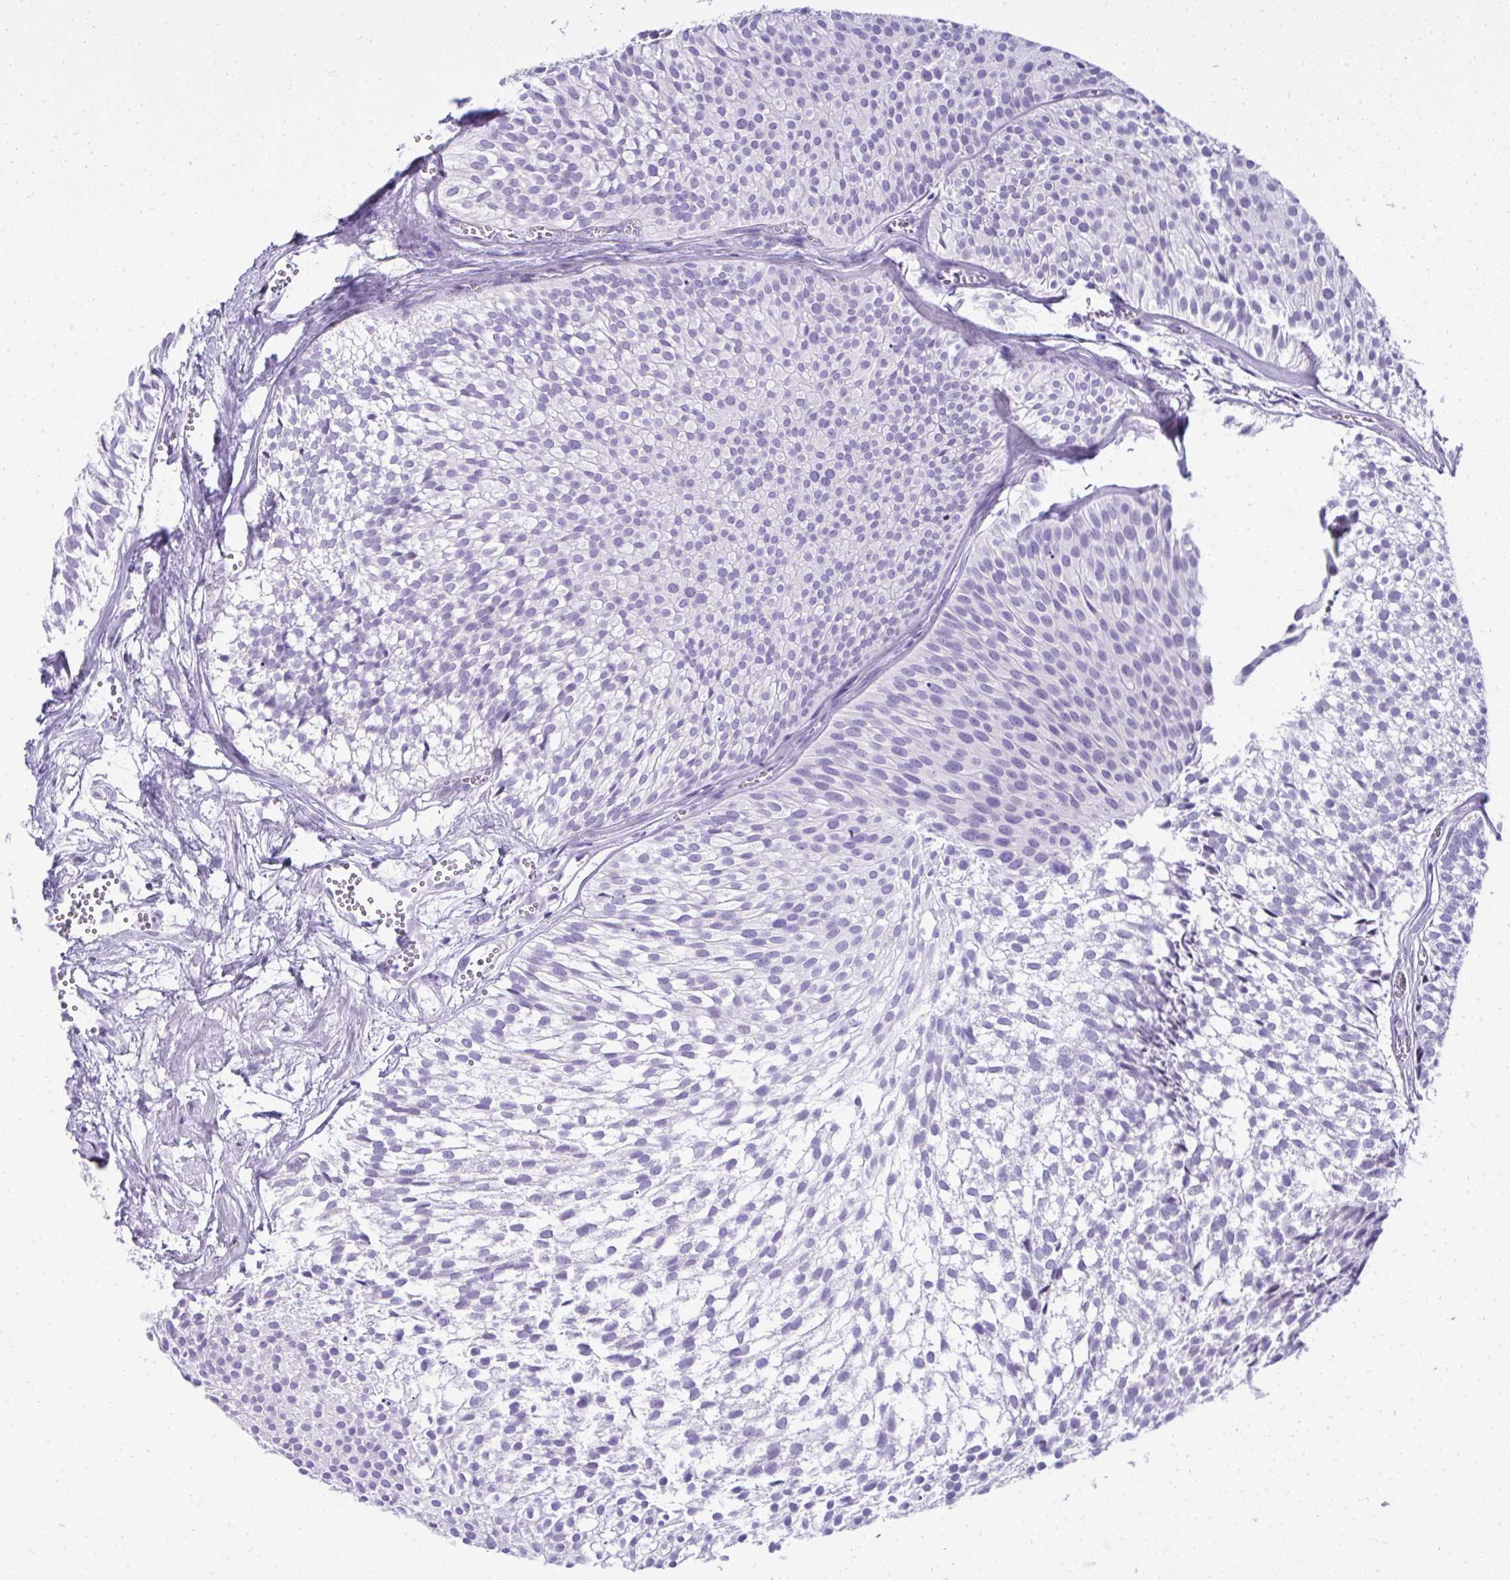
{"staining": {"intensity": "negative", "quantity": "none", "location": "none"}, "tissue": "urothelial cancer", "cell_type": "Tumor cells", "image_type": "cancer", "snomed": [{"axis": "morphology", "description": "Urothelial carcinoma, Low grade"}, {"axis": "topography", "description": "Urinary bladder"}], "caption": "Protein analysis of urothelial carcinoma (low-grade) demonstrates no significant expression in tumor cells.", "gene": "RNF183", "patient": {"sex": "male", "age": 91}}